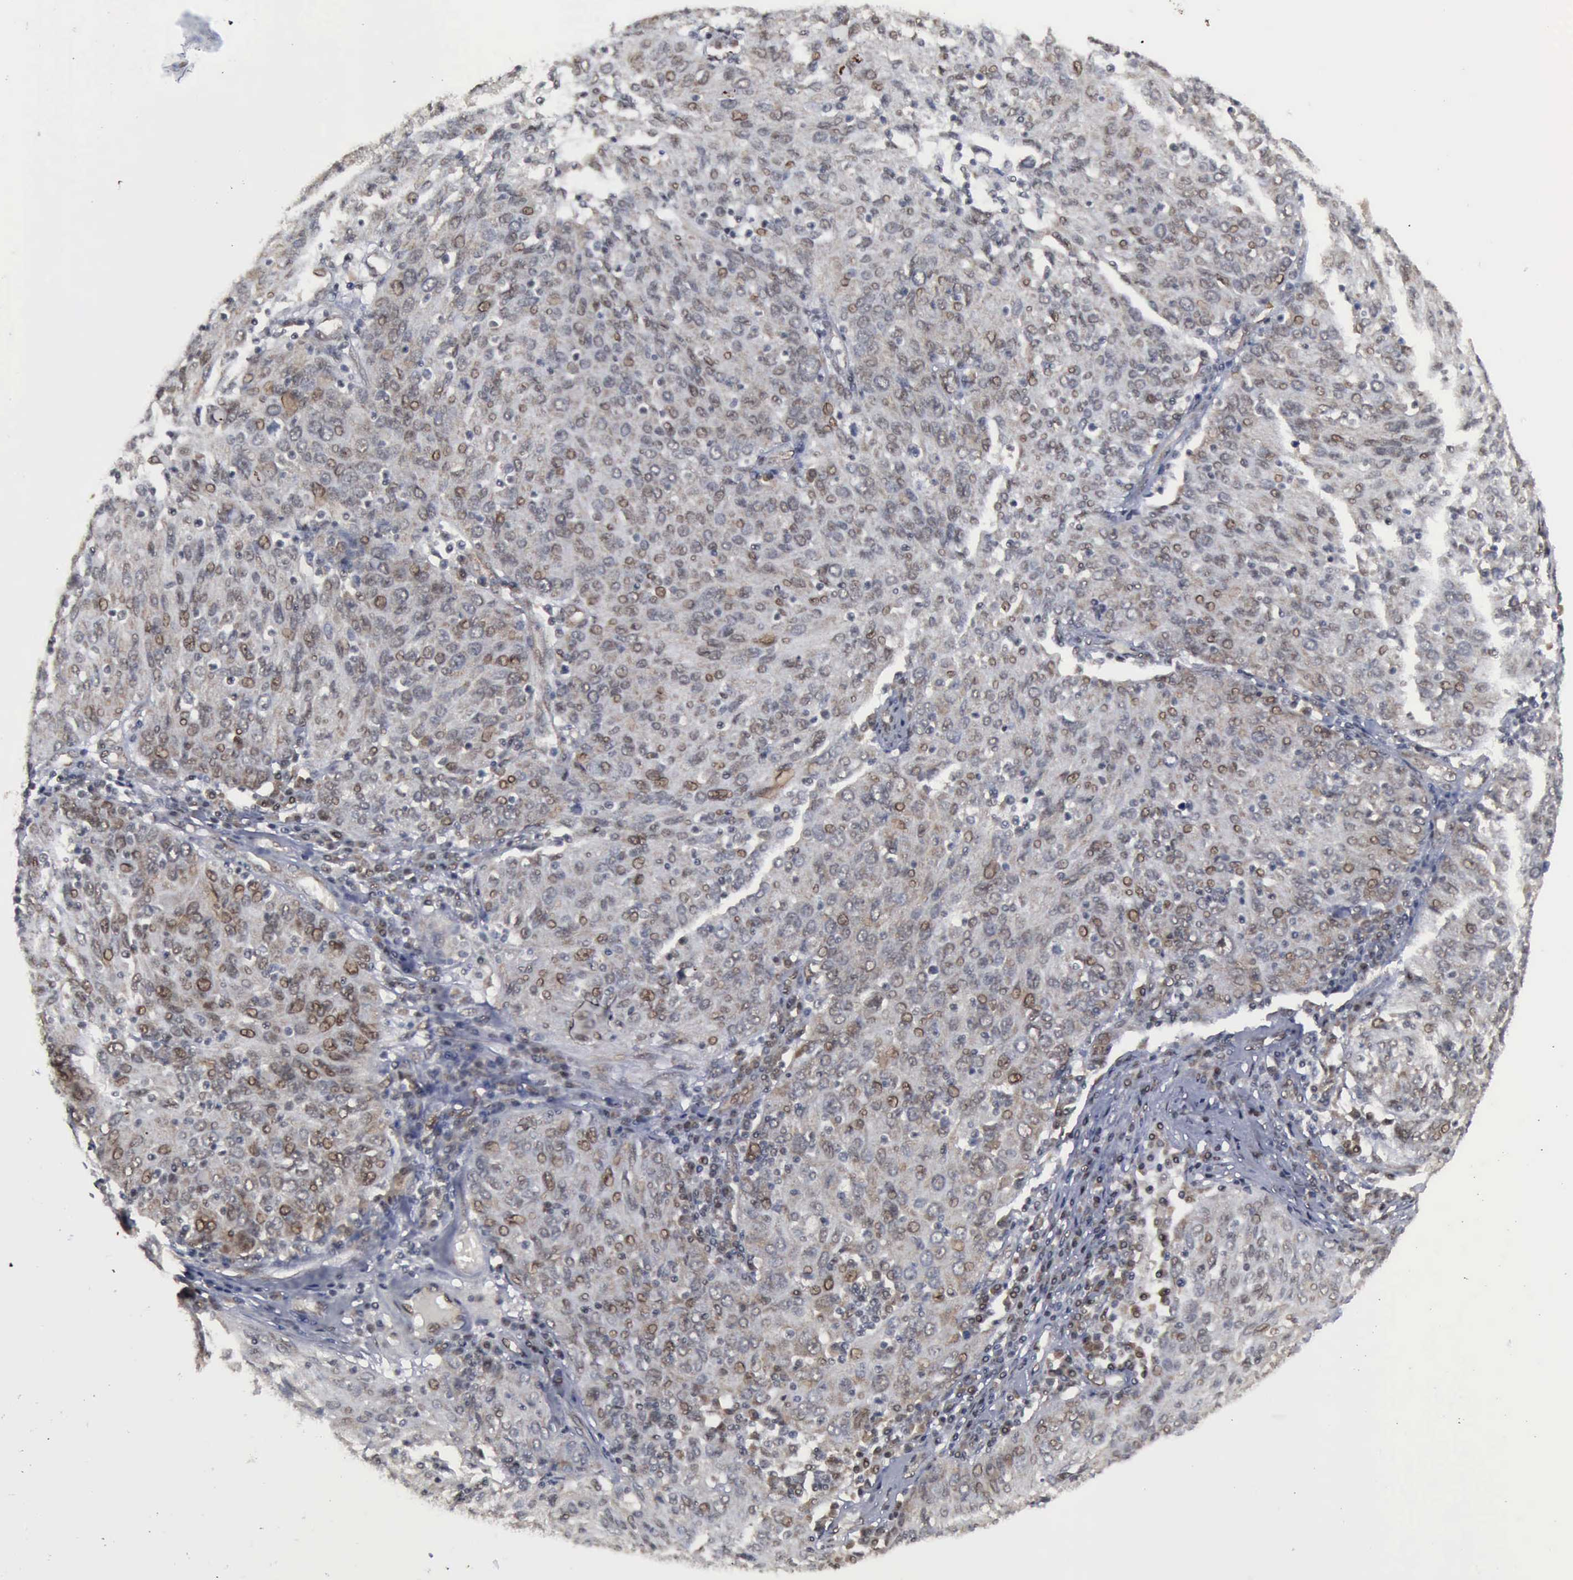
{"staining": {"intensity": "weak", "quantity": "25%-75%", "location": "cytoplasmic/membranous,nuclear"}, "tissue": "ovarian cancer", "cell_type": "Tumor cells", "image_type": "cancer", "snomed": [{"axis": "morphology", "description": "Carcinoma, endometroid"}, {"axis": "topography", "description": "Ovary"}], "caption": "IHC photomicrograph of ovarian cancer (endometroid carcinoma) stained for a protein (brown), which exhibits low levels of weak cytoplasmic/membranous and nuclear expression in about 25%-75% of tumor cells.", "gene": "RTCB", "patient": {"sex": "female", "age": 50}}